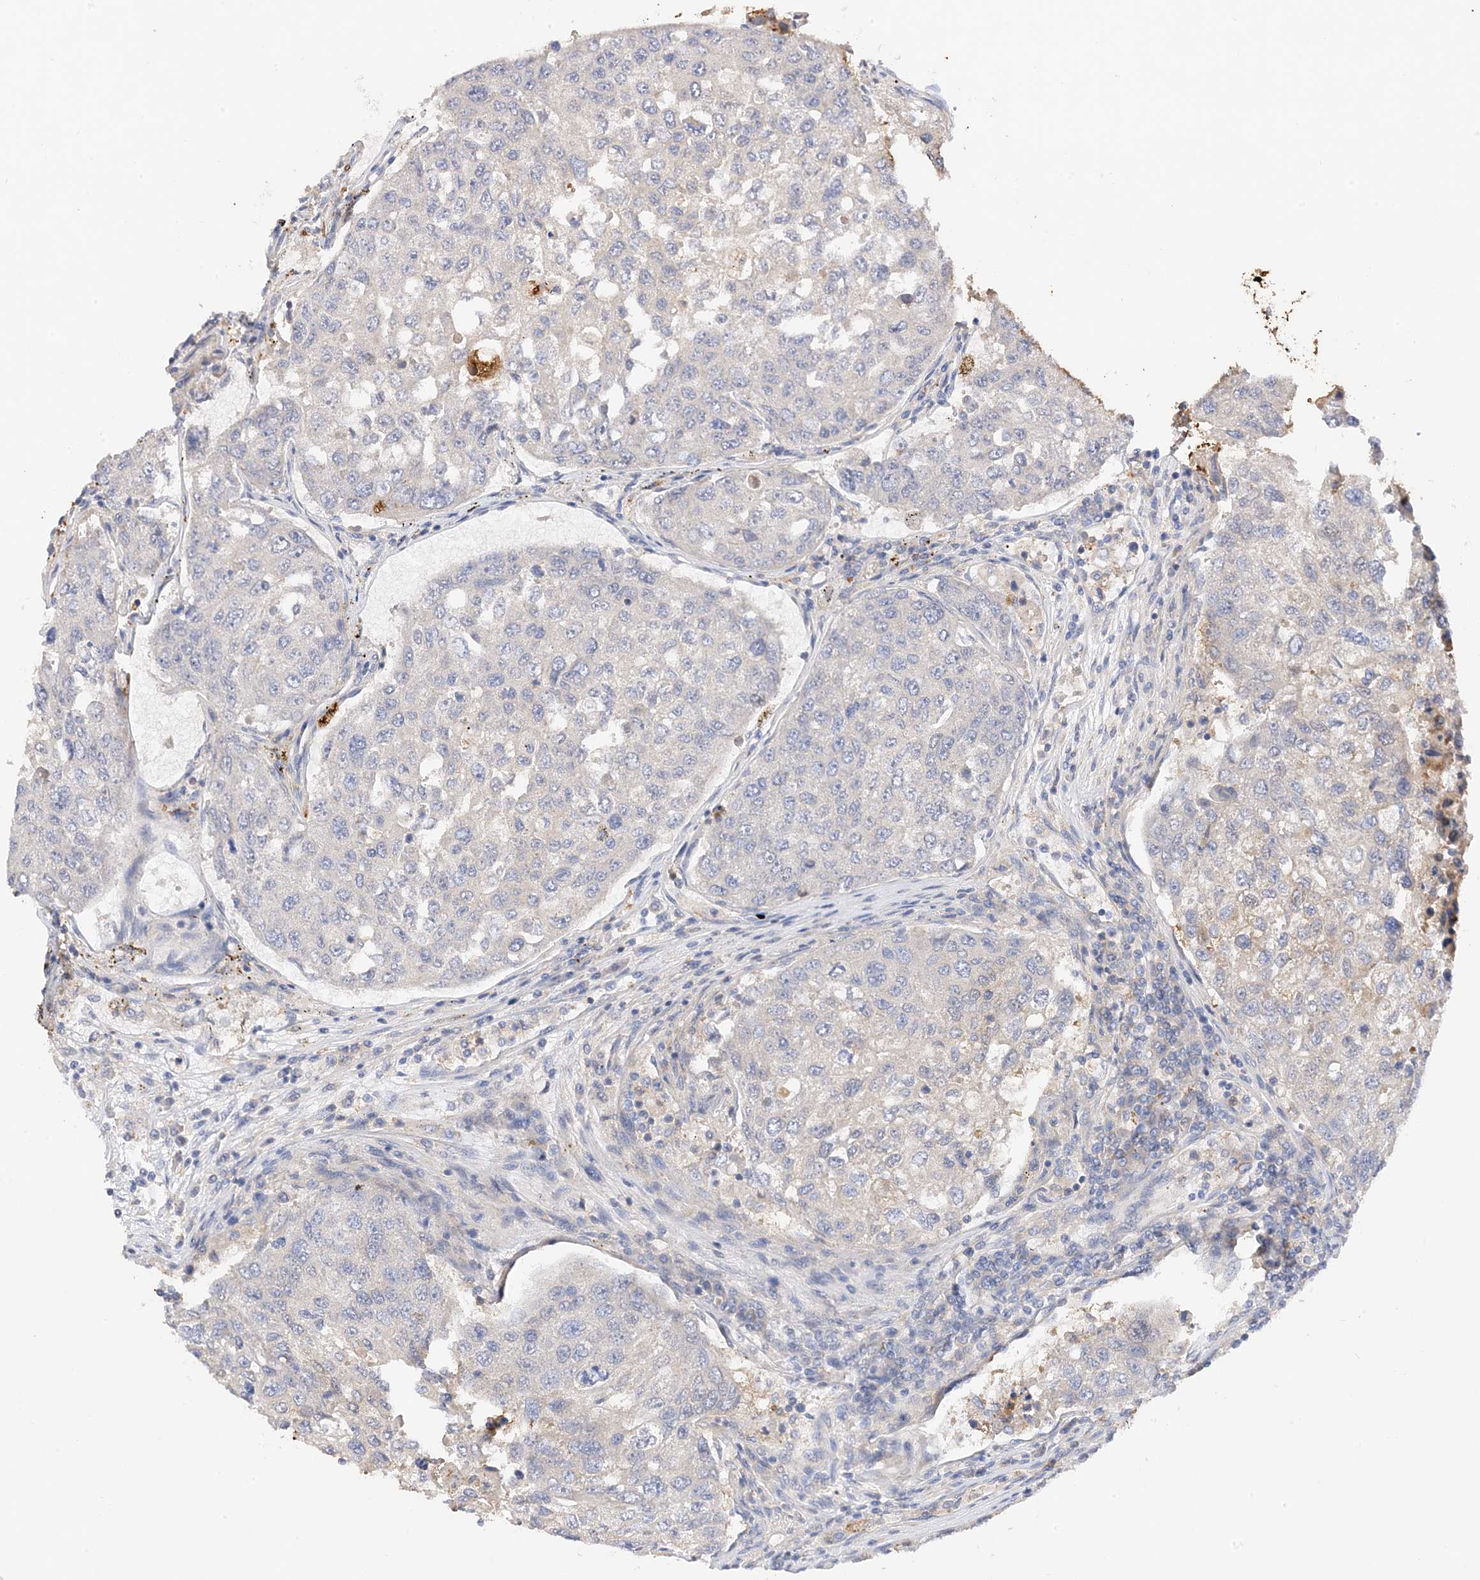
{"staining": {"intensity": "negative", "quantity": "none", "location": "none"}, "tissue": "urothelial cancer", "cell_type": "Tumor cells", "image_type": "cancer", "snomed": [{"axis": "morphology", "description": "Urothelial carcinoma, High grade"}, {"axis": "topography", "description": "Lymph node"}, {"axis": "topography", "description": "Urinary bladder"}], "caption": "The micrograph shows no staining of tumor cells in urothelial carcinoma (high-grade). The staining was performed using DAB to visualize the protein expression in brown, while the nuclei were stained in blue with hematoxylin (Magnification: 20x).", "gene": "ARV1", "patient": {"sex": "male", "age": 51}}